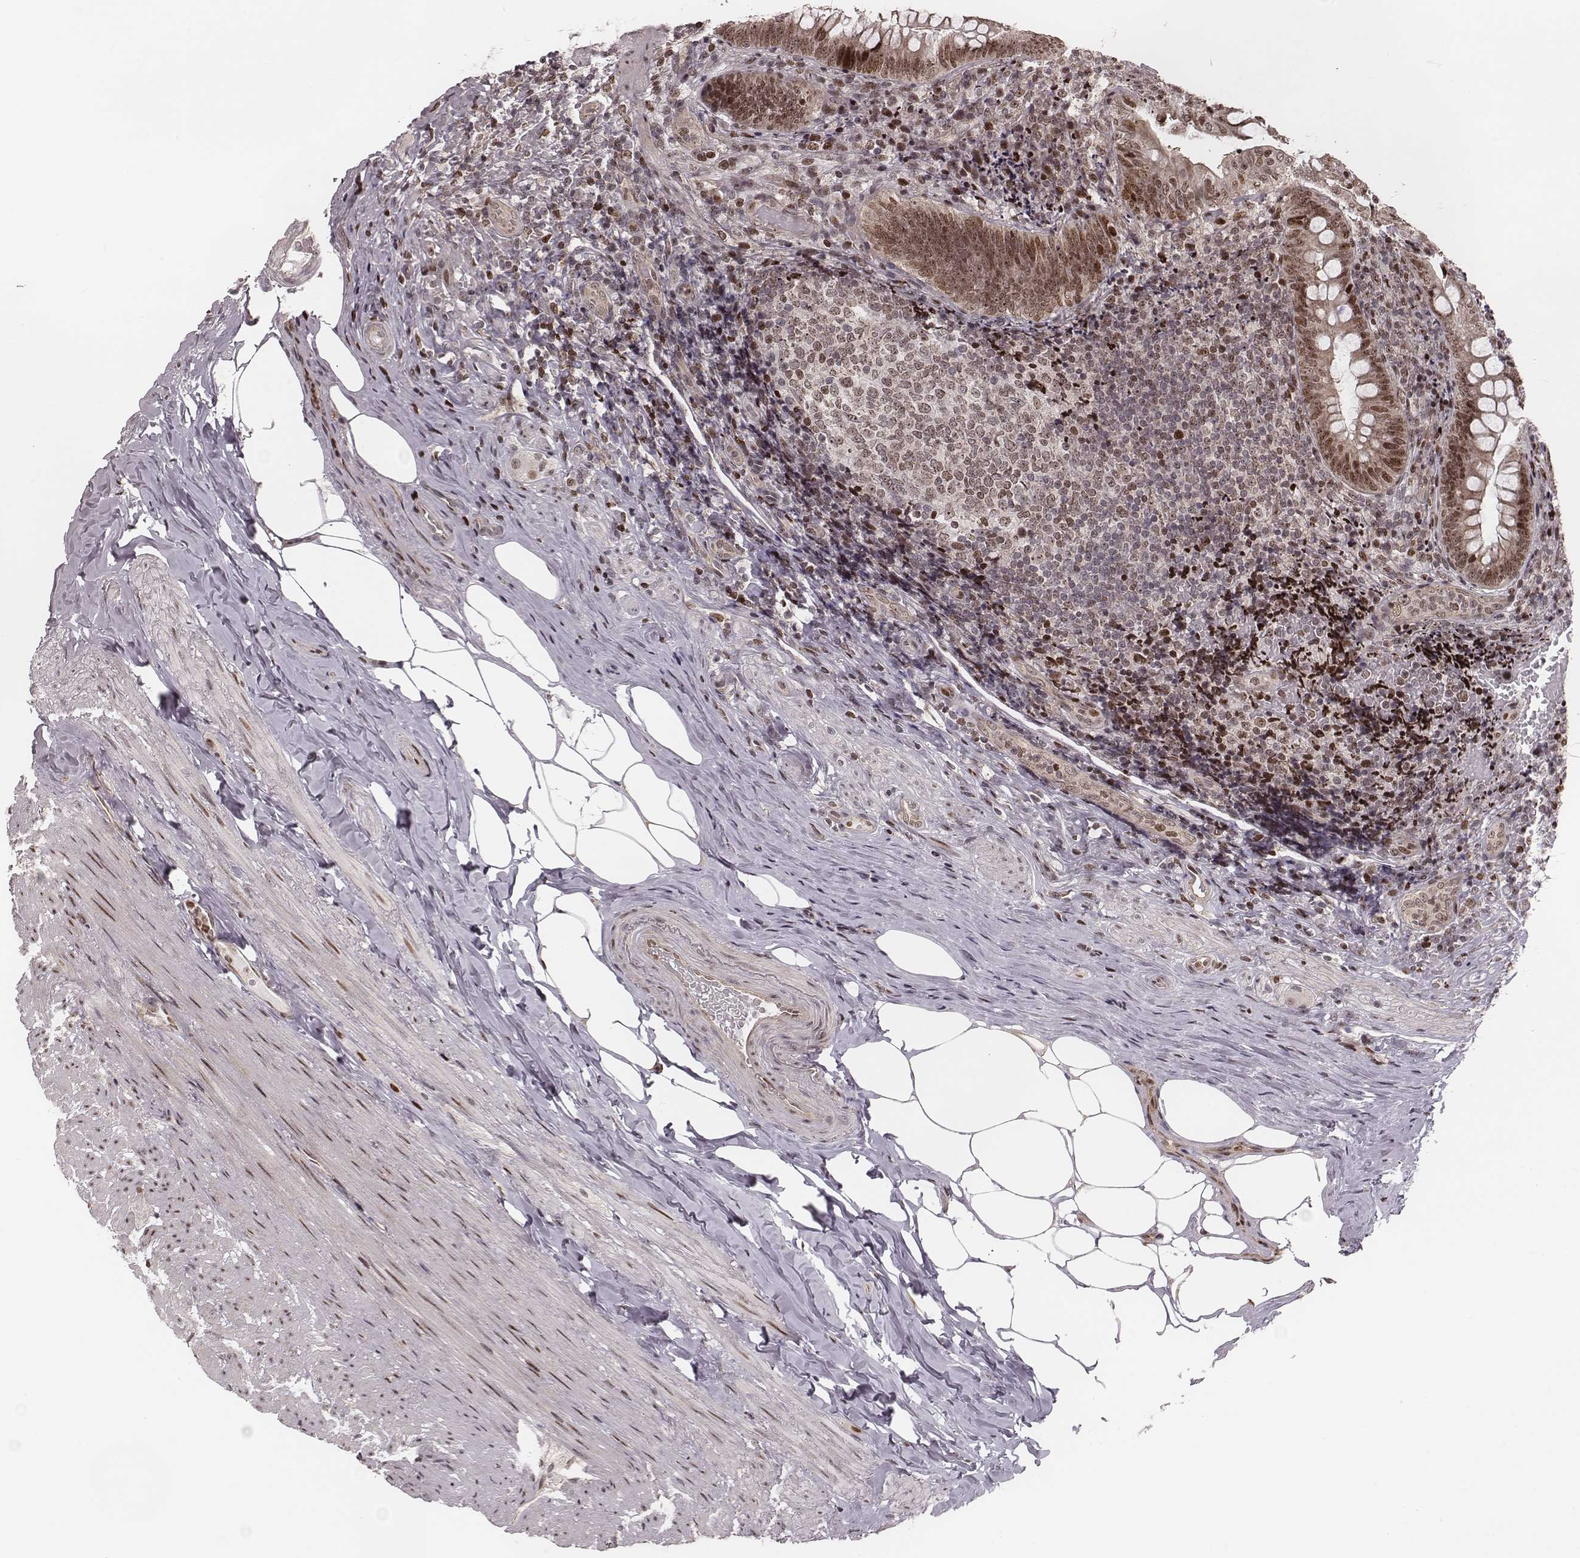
{"staining": {"intensity": "moderate", "quantity": ">75%", "location": "cytoplasmic/membranous,nuclear"}, "tissue": "appendix", "cell_type": "Glandular cells", "image_type": "normal", "snomed": [{"axis": "morphology", "description": "Normal tissue, NOS"}, {"axis": "topography", "description": "Appendix"}], "caption": "The micrograph demonstrates staining of normal appendix, revealing moderate cytoplasmic/membranous,nuclear protein staining (brown color) within glandular cells. The protein of interest is stained brown, and the nuclei are stained in blue (DAB IHC with brightfield microscopy, high magnification).", "gene": "VRK3", "patient": {"sex": "male", "age": 47}}